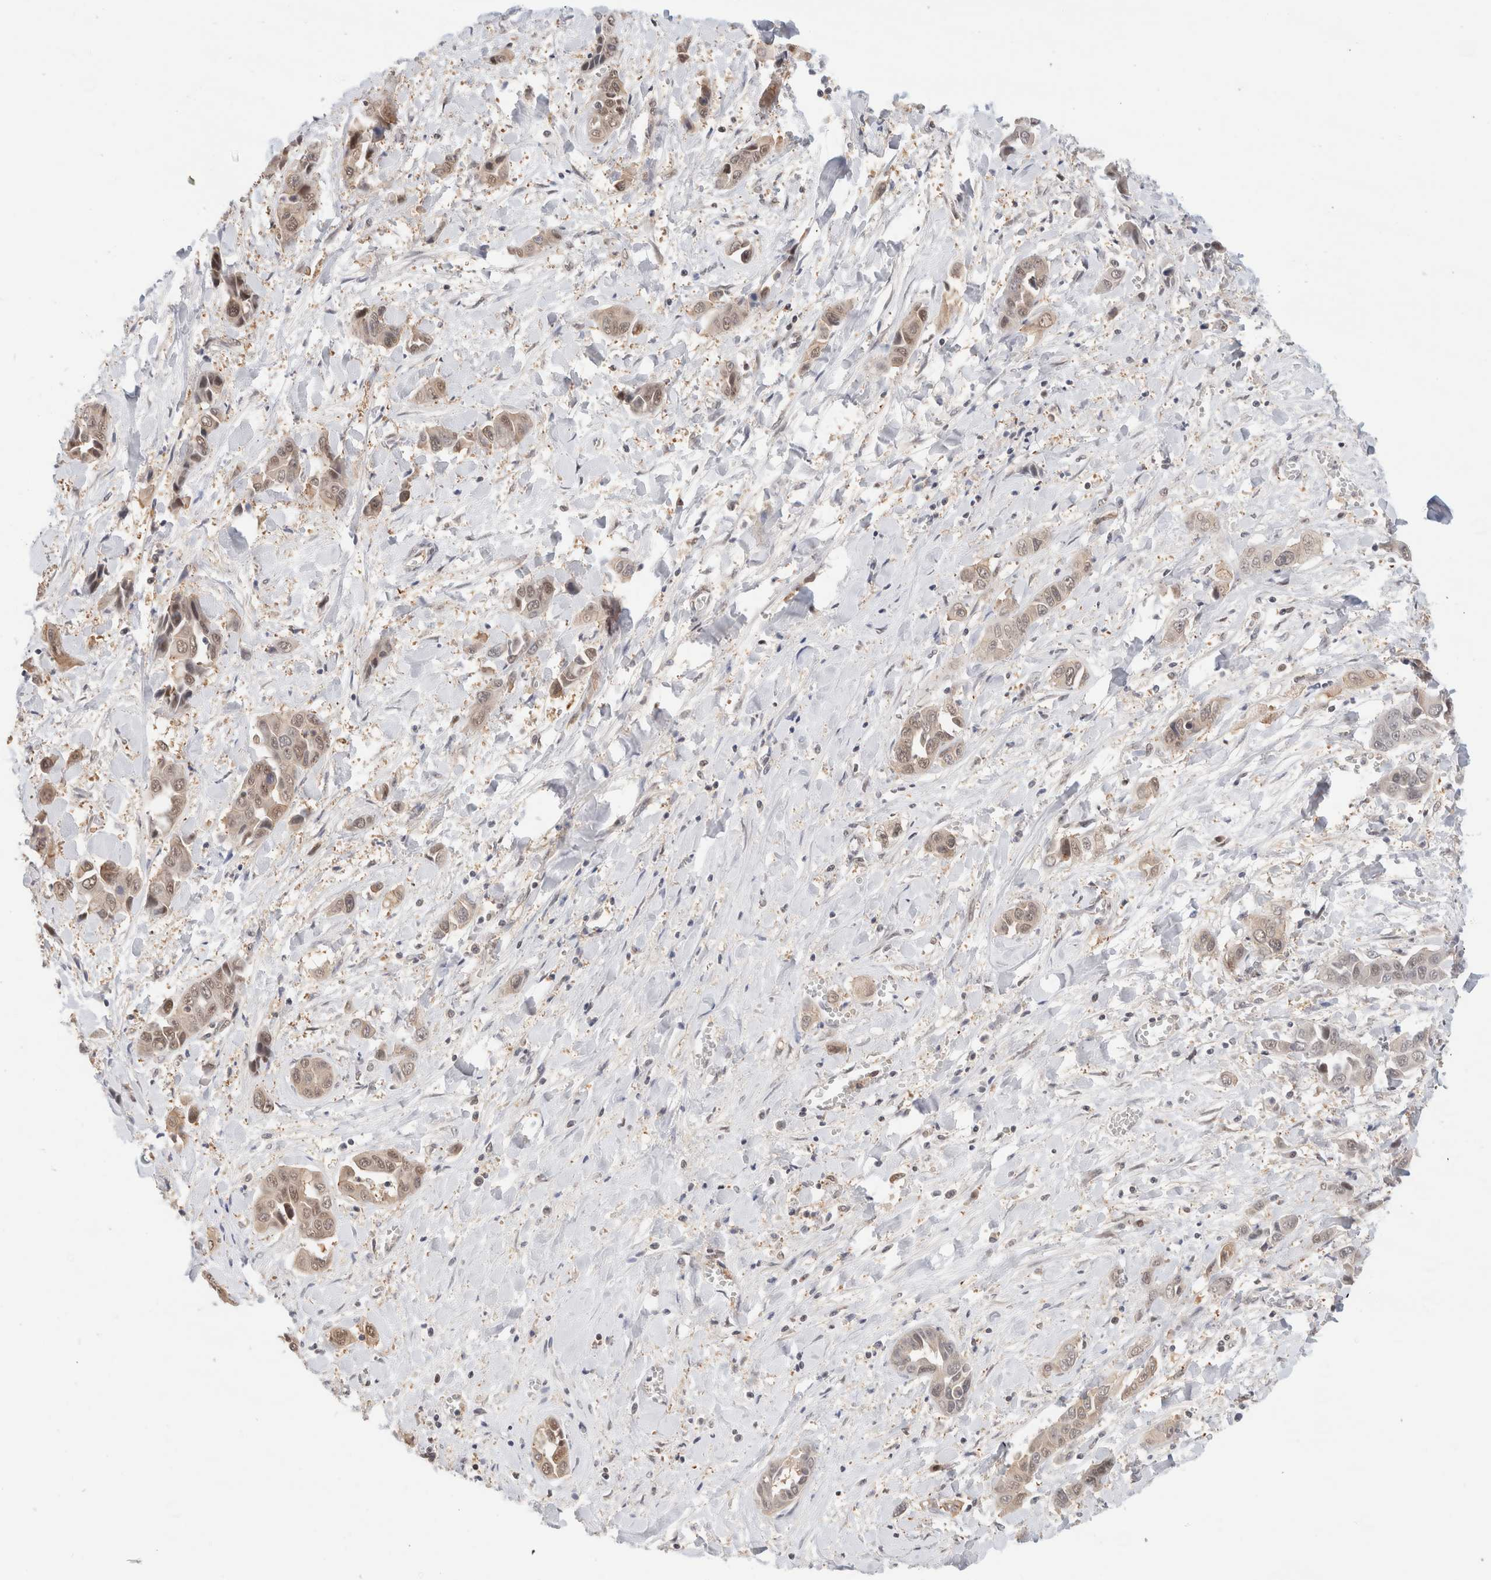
{"staining": {"intensity": "moderate", "quantity": "25%-75%", "location": "nuclear"}, "tissue": "liver cancer", "cell_type": "Tumor cells", "image_type": "cancer", "snomed": [{"axis": "morphology", "description": "Cholangiocarcinoma"}, {"axis": "topography", "description": "Liver"}], "caption": "Tumor cells show medium levels of moderate nuclear staining in about 25%-75% of cells in liver cholangiocarcinoma.", "gene": "C17orf97", "patient": {"sex": "female", "age": 52}}